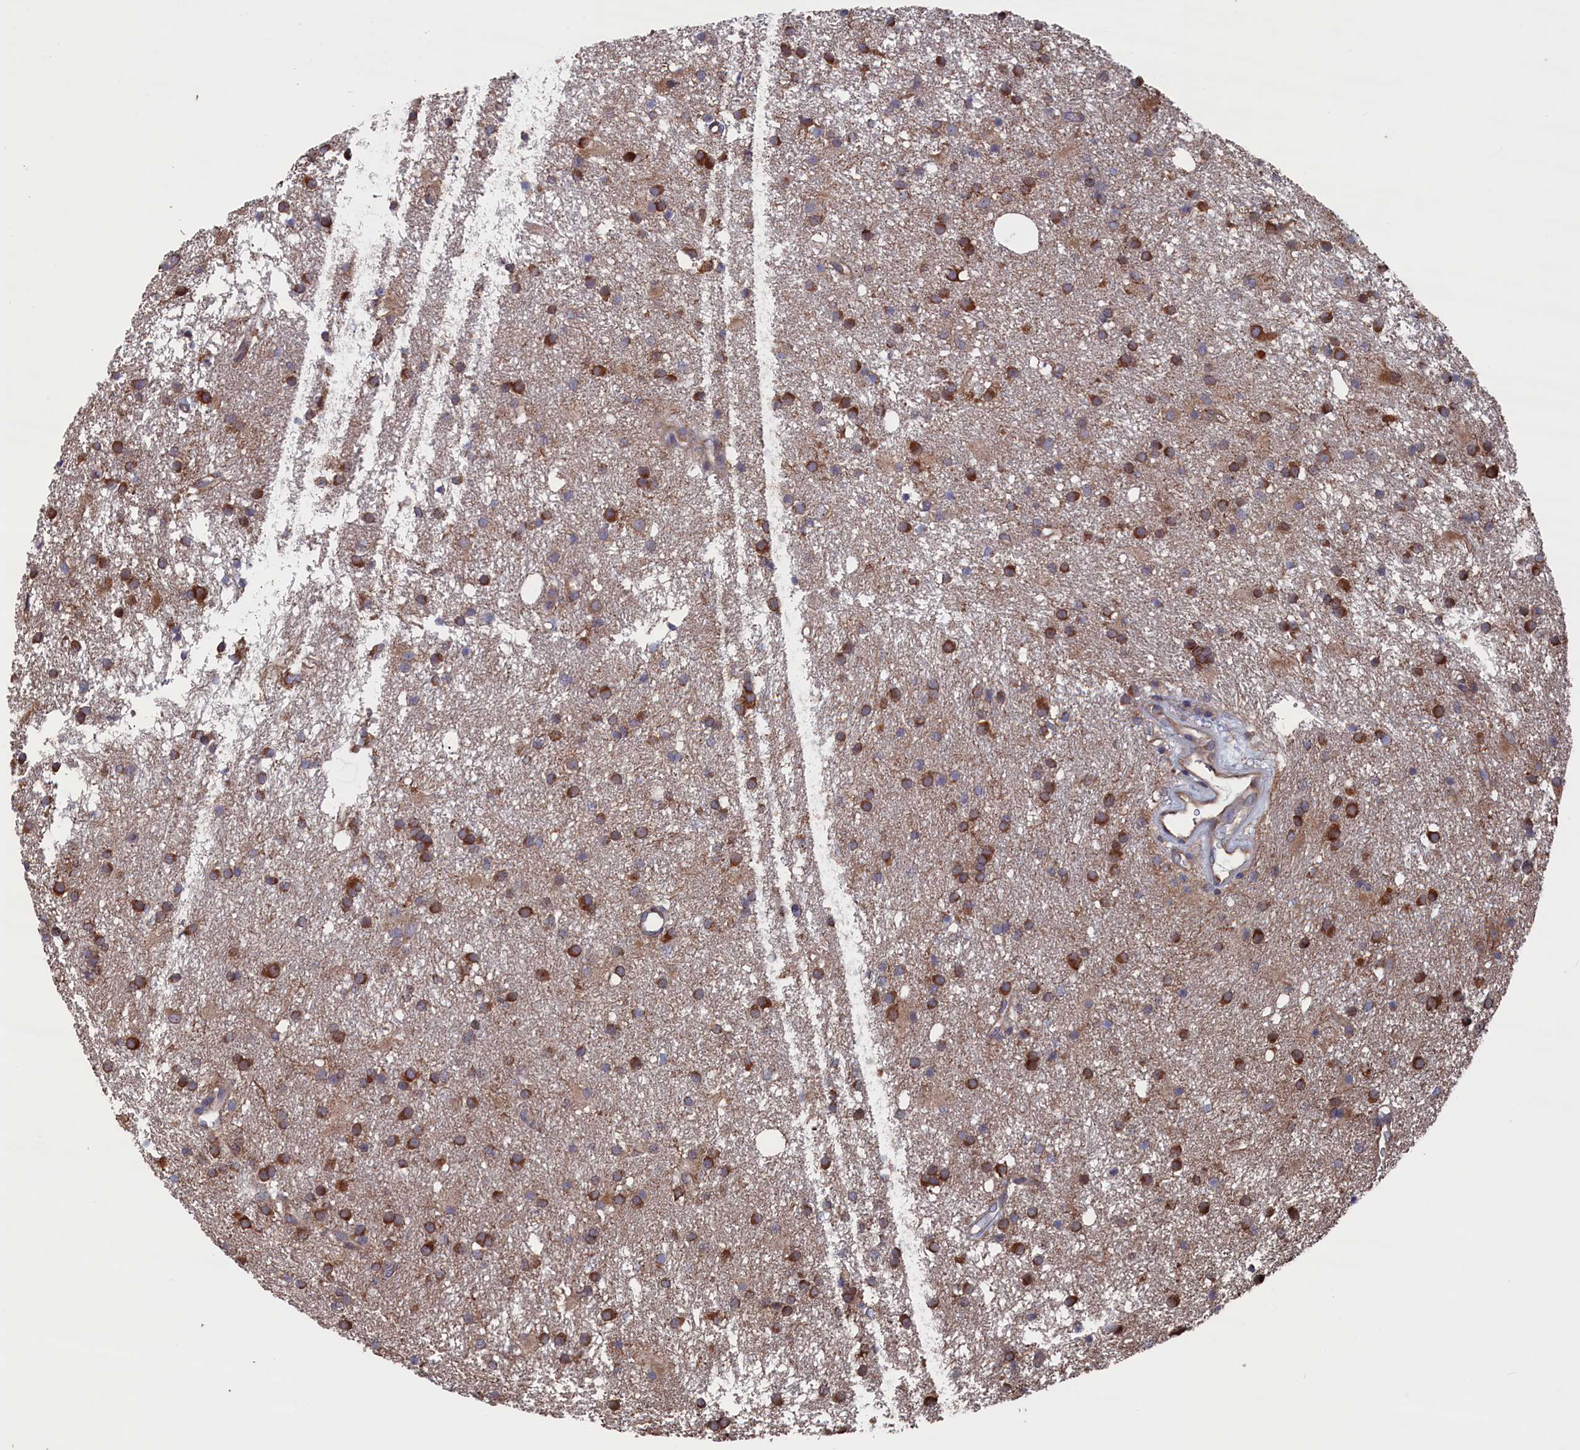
{"staining": {"intensity": "strong", "quantity": "25%-75%", "location": "cytoplasmic/membranous"}, "tissue": "glioma", "cell_type": "Tumor cells", "image_type": "cancer", "snomed": [{"axis": "morphology", "description": "Glioma, malignant, High grade"}, {"axis": "topography", "description": "Brain"}], "caption": "Glioma was stained to show a protein in brown. There is high levels of strong cytoplasmic/membranous positivity in about 25%-75% of tumor cells. (IHC, brightfield microscopy, high magnification).", "gene": "SPATA13", "patient": {"sex": "male", "age": 77}}